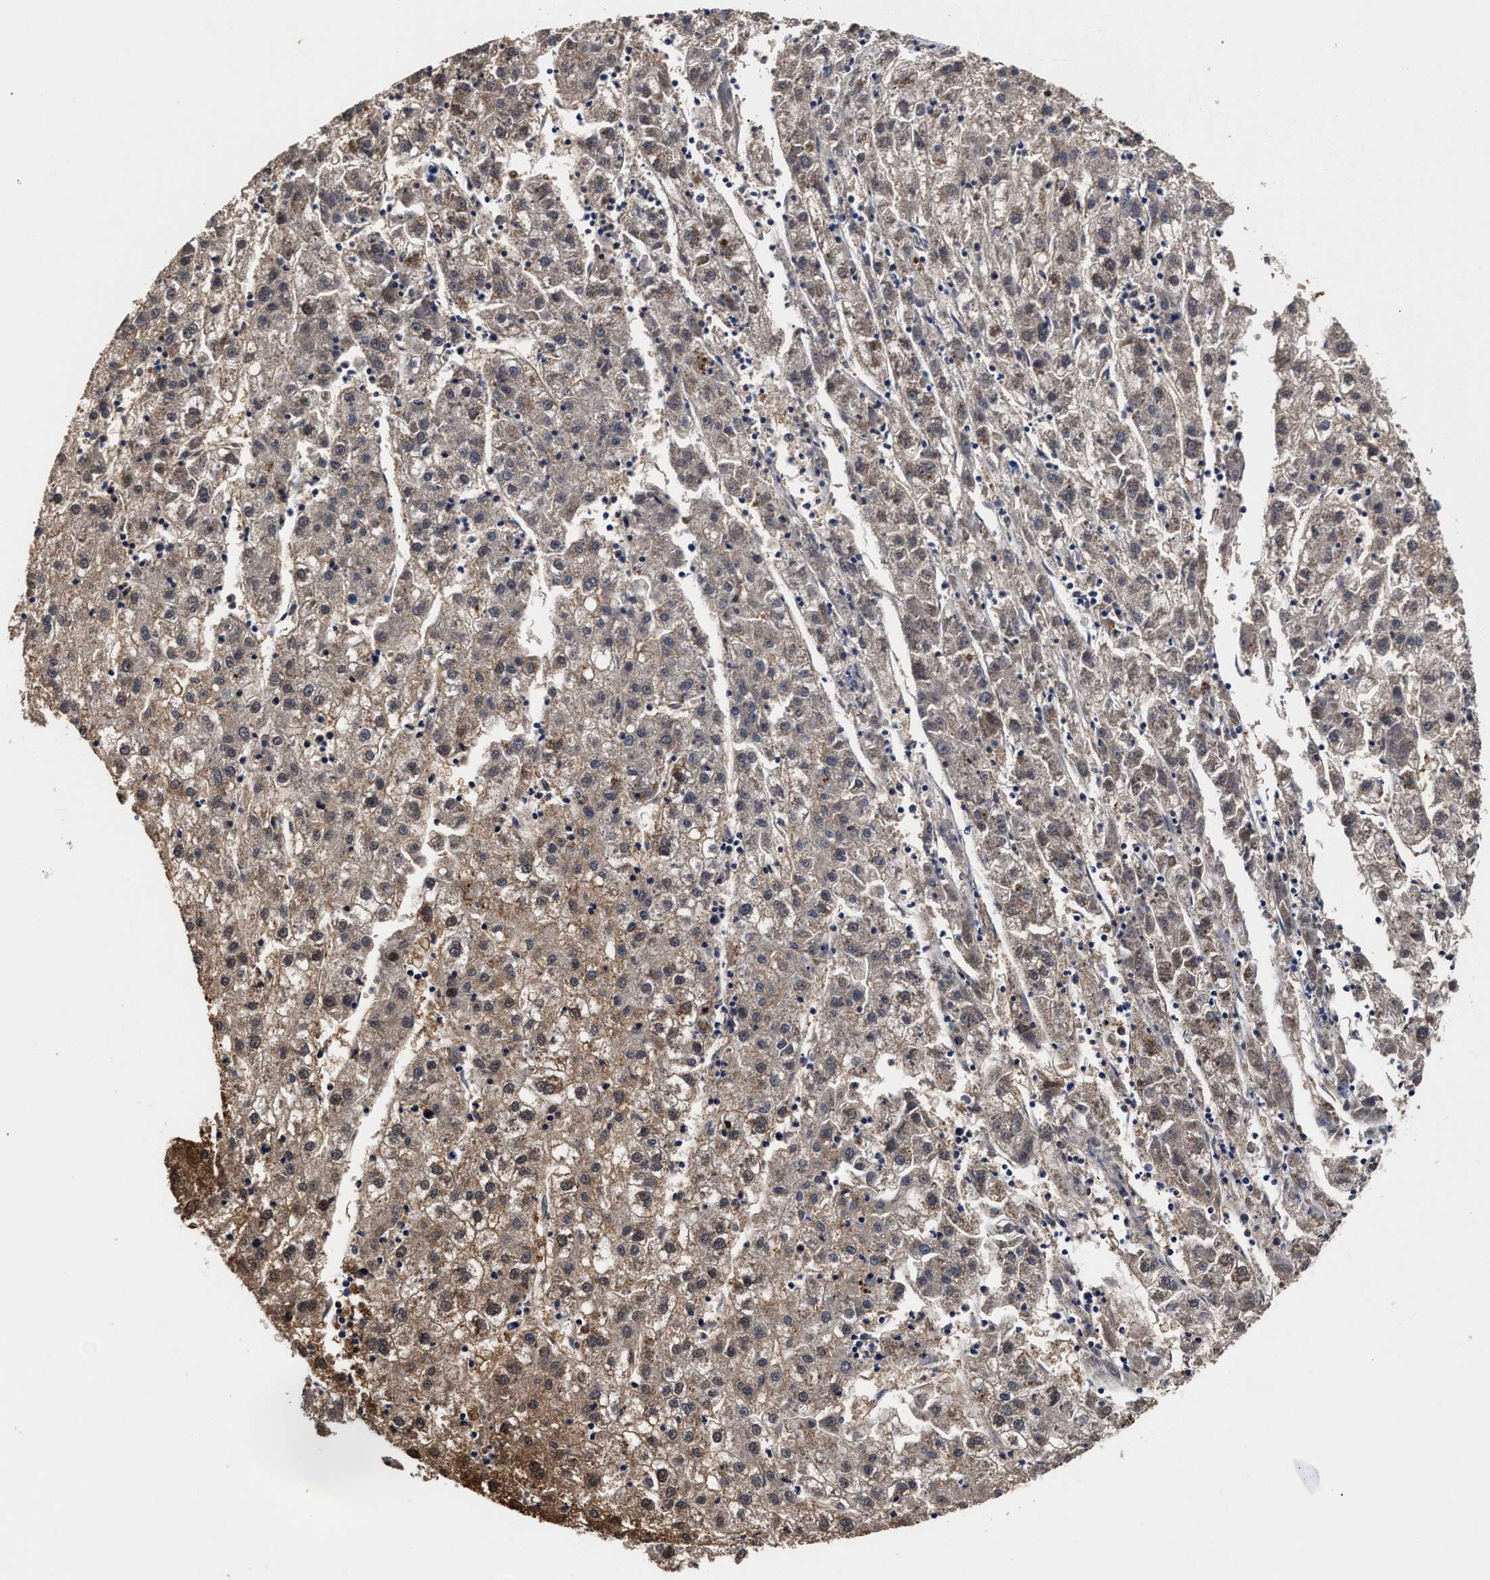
{"staining": {"intensity": "moderate", "quantity": "25%-75%", "location": "cytoplasmic/membranous,nuclear"}, "tissue": "liver cancer", "cell_type": "Tumor cells", "image_type": "cancer", "snomed": [{"axis": "morphology", "description": "Carcinoma, Hepatocellular, NOS"}, {"axis": "topography", "description": "Liver"}], "caption": "Tumor cells show moderate cytoplasmic/membranous and nuclear expression in about 25%-75% of cells in liver hepatocellular carcinoma.", "gene": "SOCS5", "patient": {"sex": "male", "age": 72}}